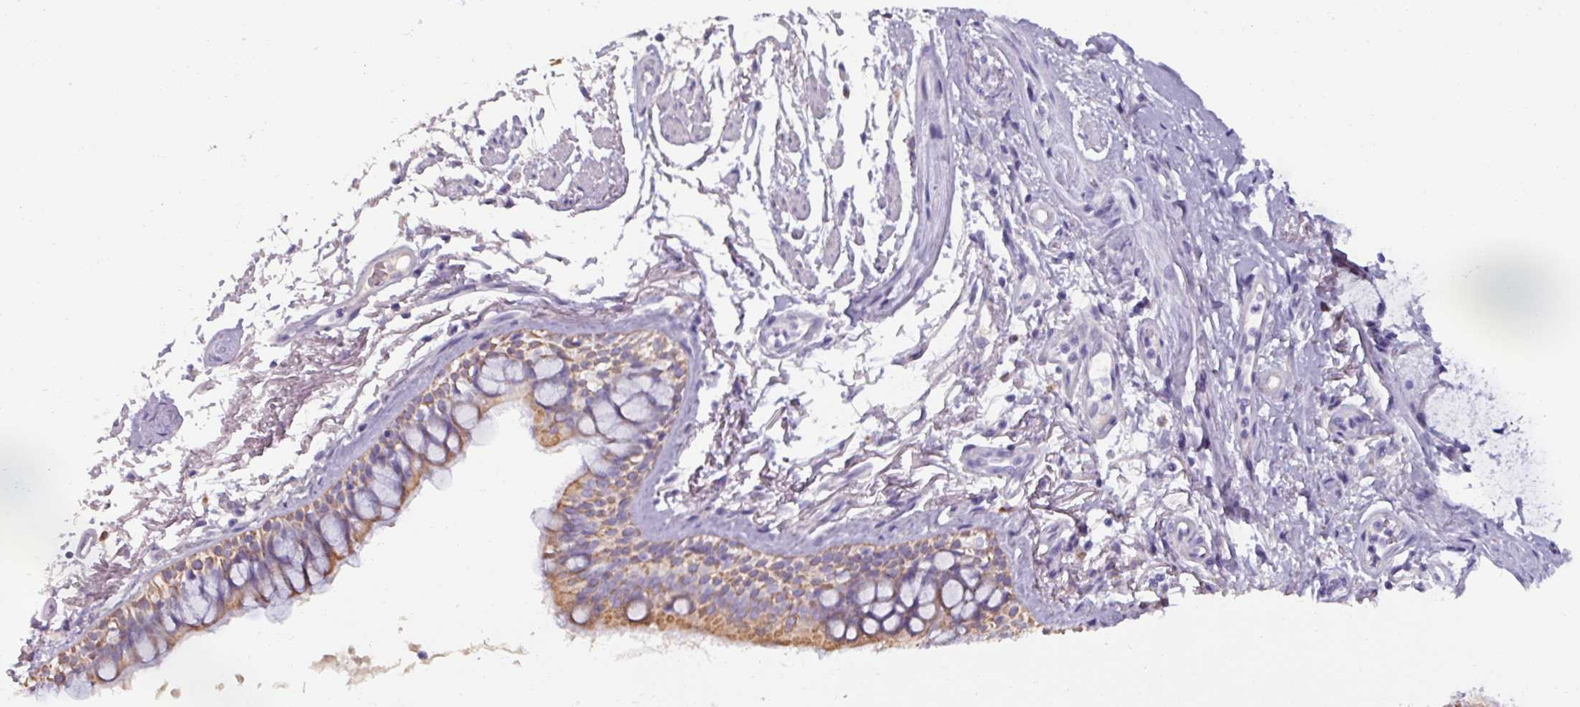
{"staining": {"intensity": "moderate", "quantity": ">75%", "location": "cytoplasmic/membranous"}, "tissue": "bronchus", "cell_type": "Respiratory epithelial cells", "image_type": "normal", "snomed": [{"axis": "morphology", "description": "Normal tissue, NOS"}, {"axis": "topography", "description": "Bronchus"}], "caption": "Brown immunohistochemical staining in unremarkable human bronchus shows moderate cytoplasmic/membranous positivity in about >75% of respiratory epithelial cells. (DAB IHC, brown staining for protein, blue staining for nuclei).", "gene": "SPESP1", "patient": {"sex": "male", "age": 70}}